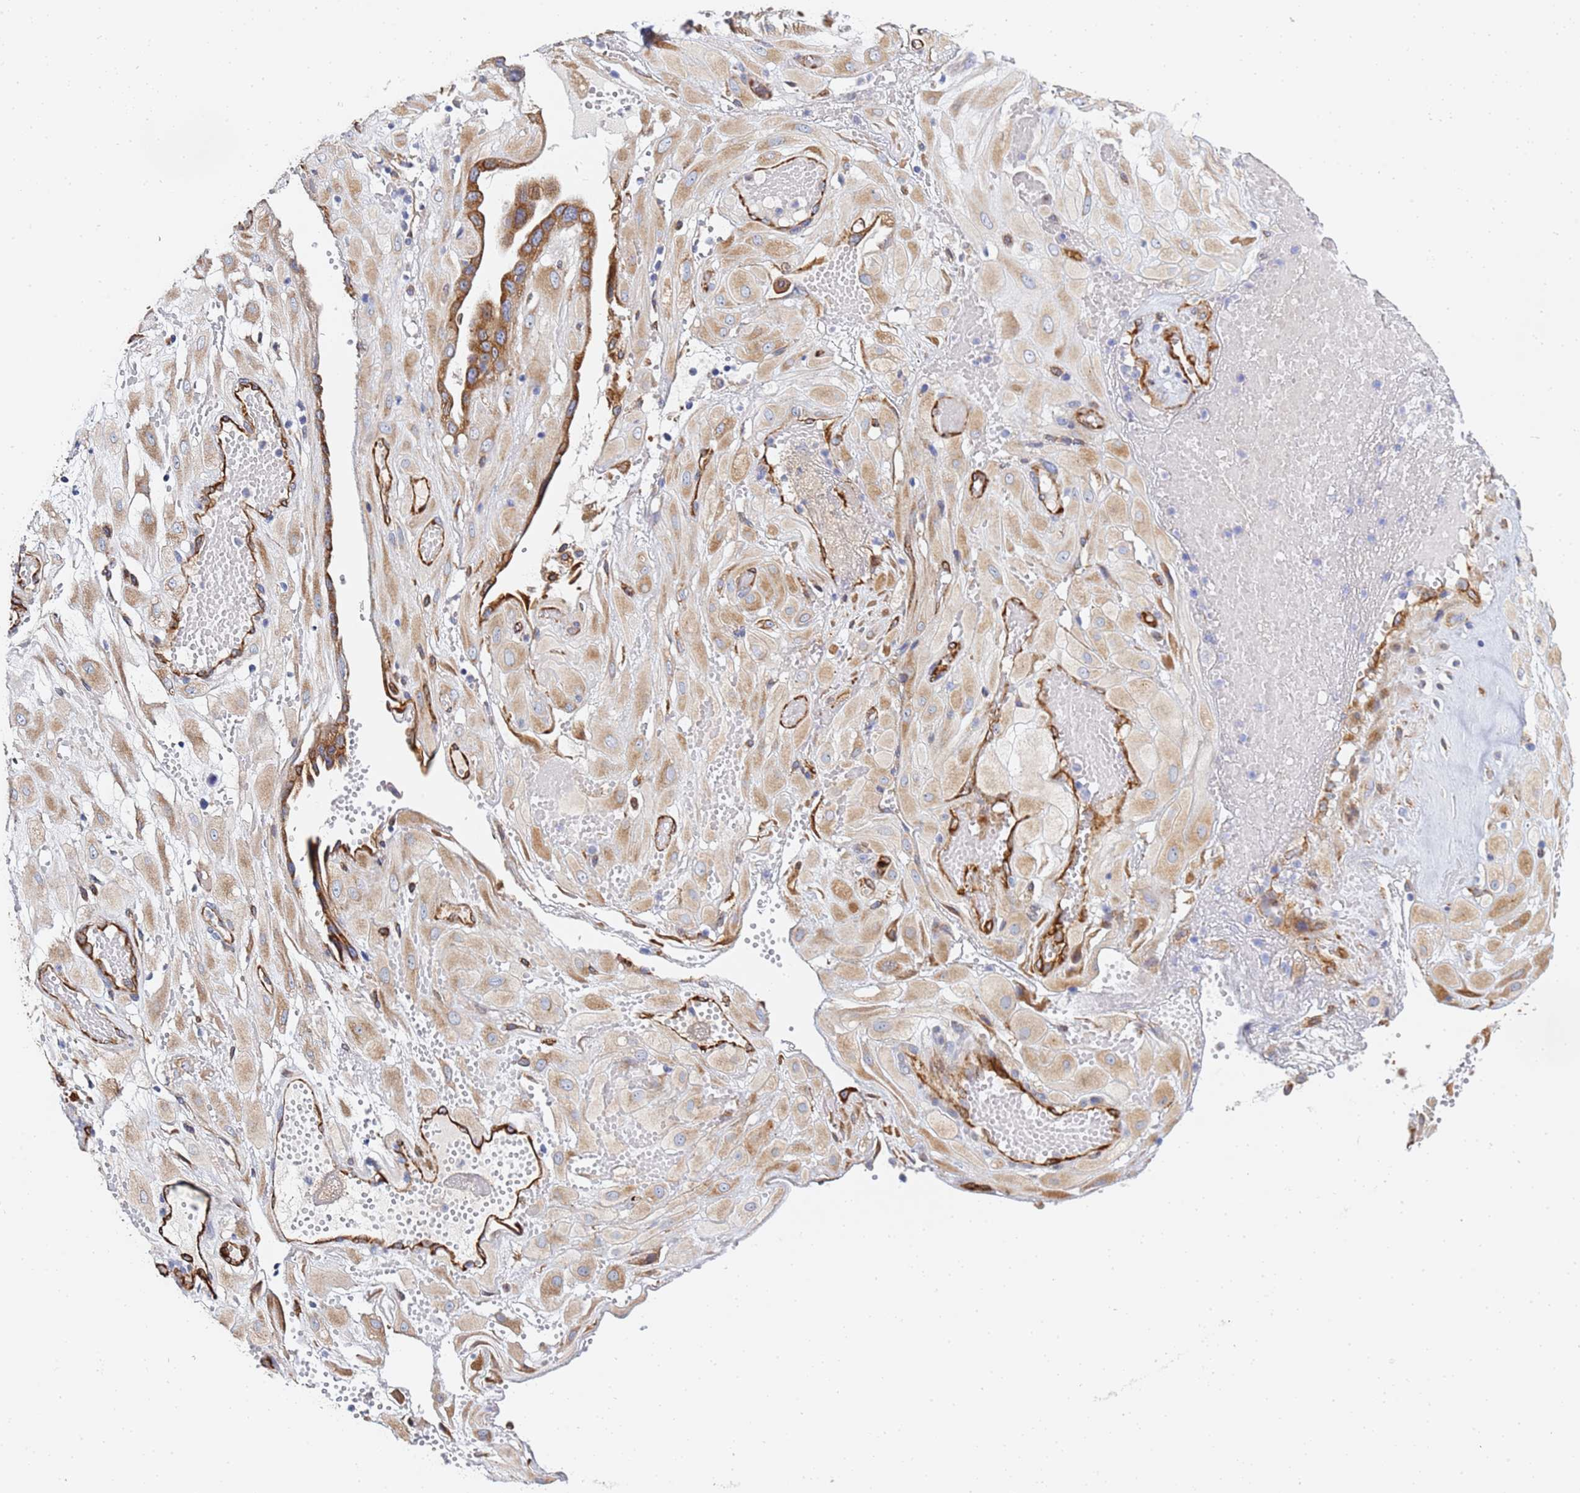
{"staining": {"intensity": "weak", "quantity": ">75%", "location": "cytoplasmic/membranous"}, "tissue": "cervical cancer", "cell_type": "Tumor cells", "image_type": "cancer", "snomed": [{"axis": "morphology", "description": "Squamous cell carcinoma, NOS"}, {"axis": "topography", "description": "Cervix"}], "caption": "Approximately >75% of tumor cells in cervical squamous cell carcinoma demonstrate weak cytoplasmic/membranous protein staining as visualized by brown immunohistochemical staining.", "gene": "GDAP2", "patient": {"sex": "female", "age": 36}}